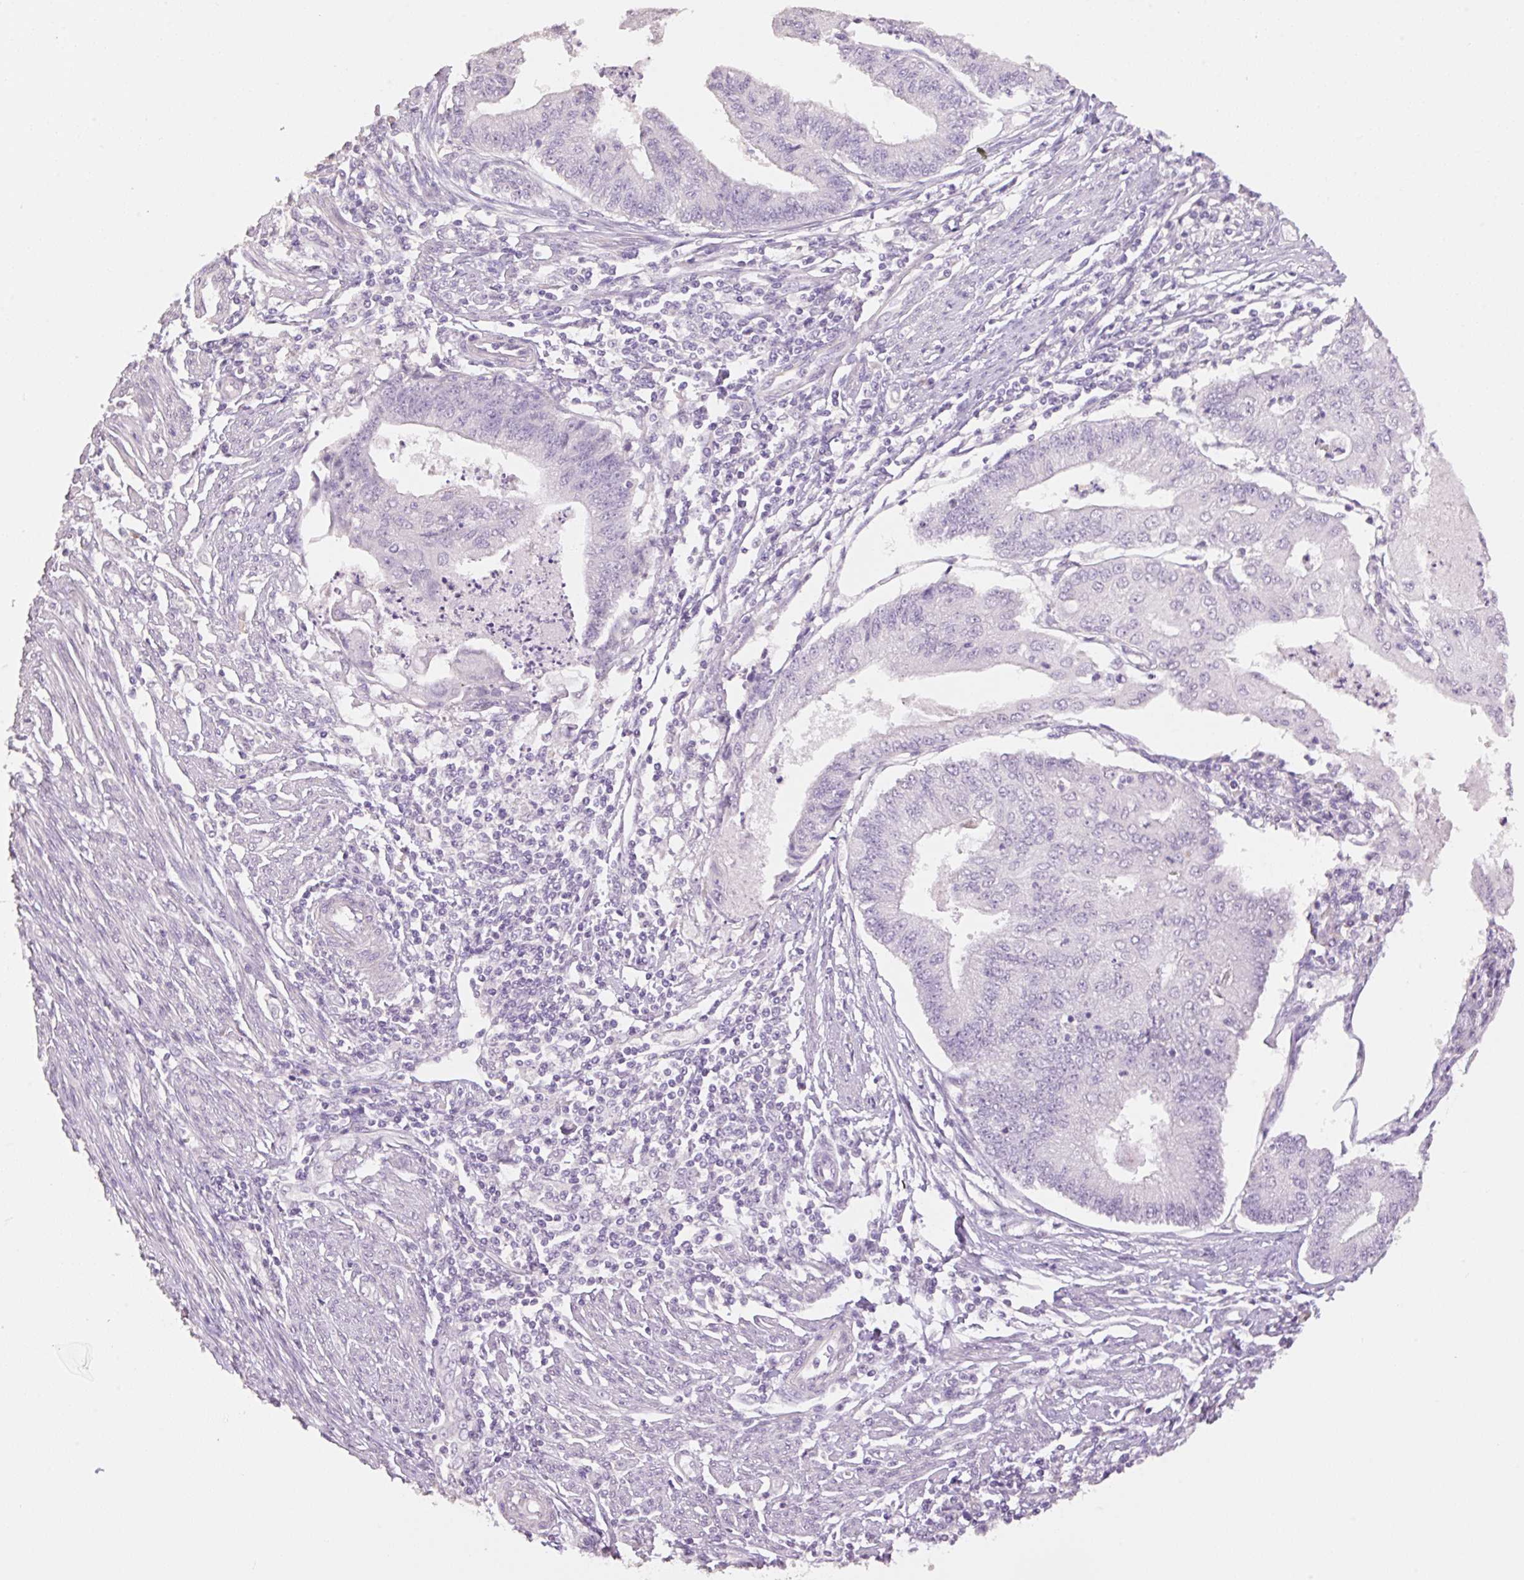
{"staining": {"intensity": "negative", "quantity": "none", "location": "none"}, "tissue": "endometrial cancer", "cell_type": "Tumor cells", "image_type": "cancer", "snomed": [{"axis": "morphology", "description": "Adenocarcinoma, NOS"}, {"axis": "topography", "description": "Endometrium"}], "caption": "This image is of endometrial cancer stained with immunohistochemistry (IHC) to label a protein in brown with the nuclei are counter-stained blue. There is no staining in tumor cells.", "gene": "HCRTR2", "patient": {"sex": "female", "age": 56}}